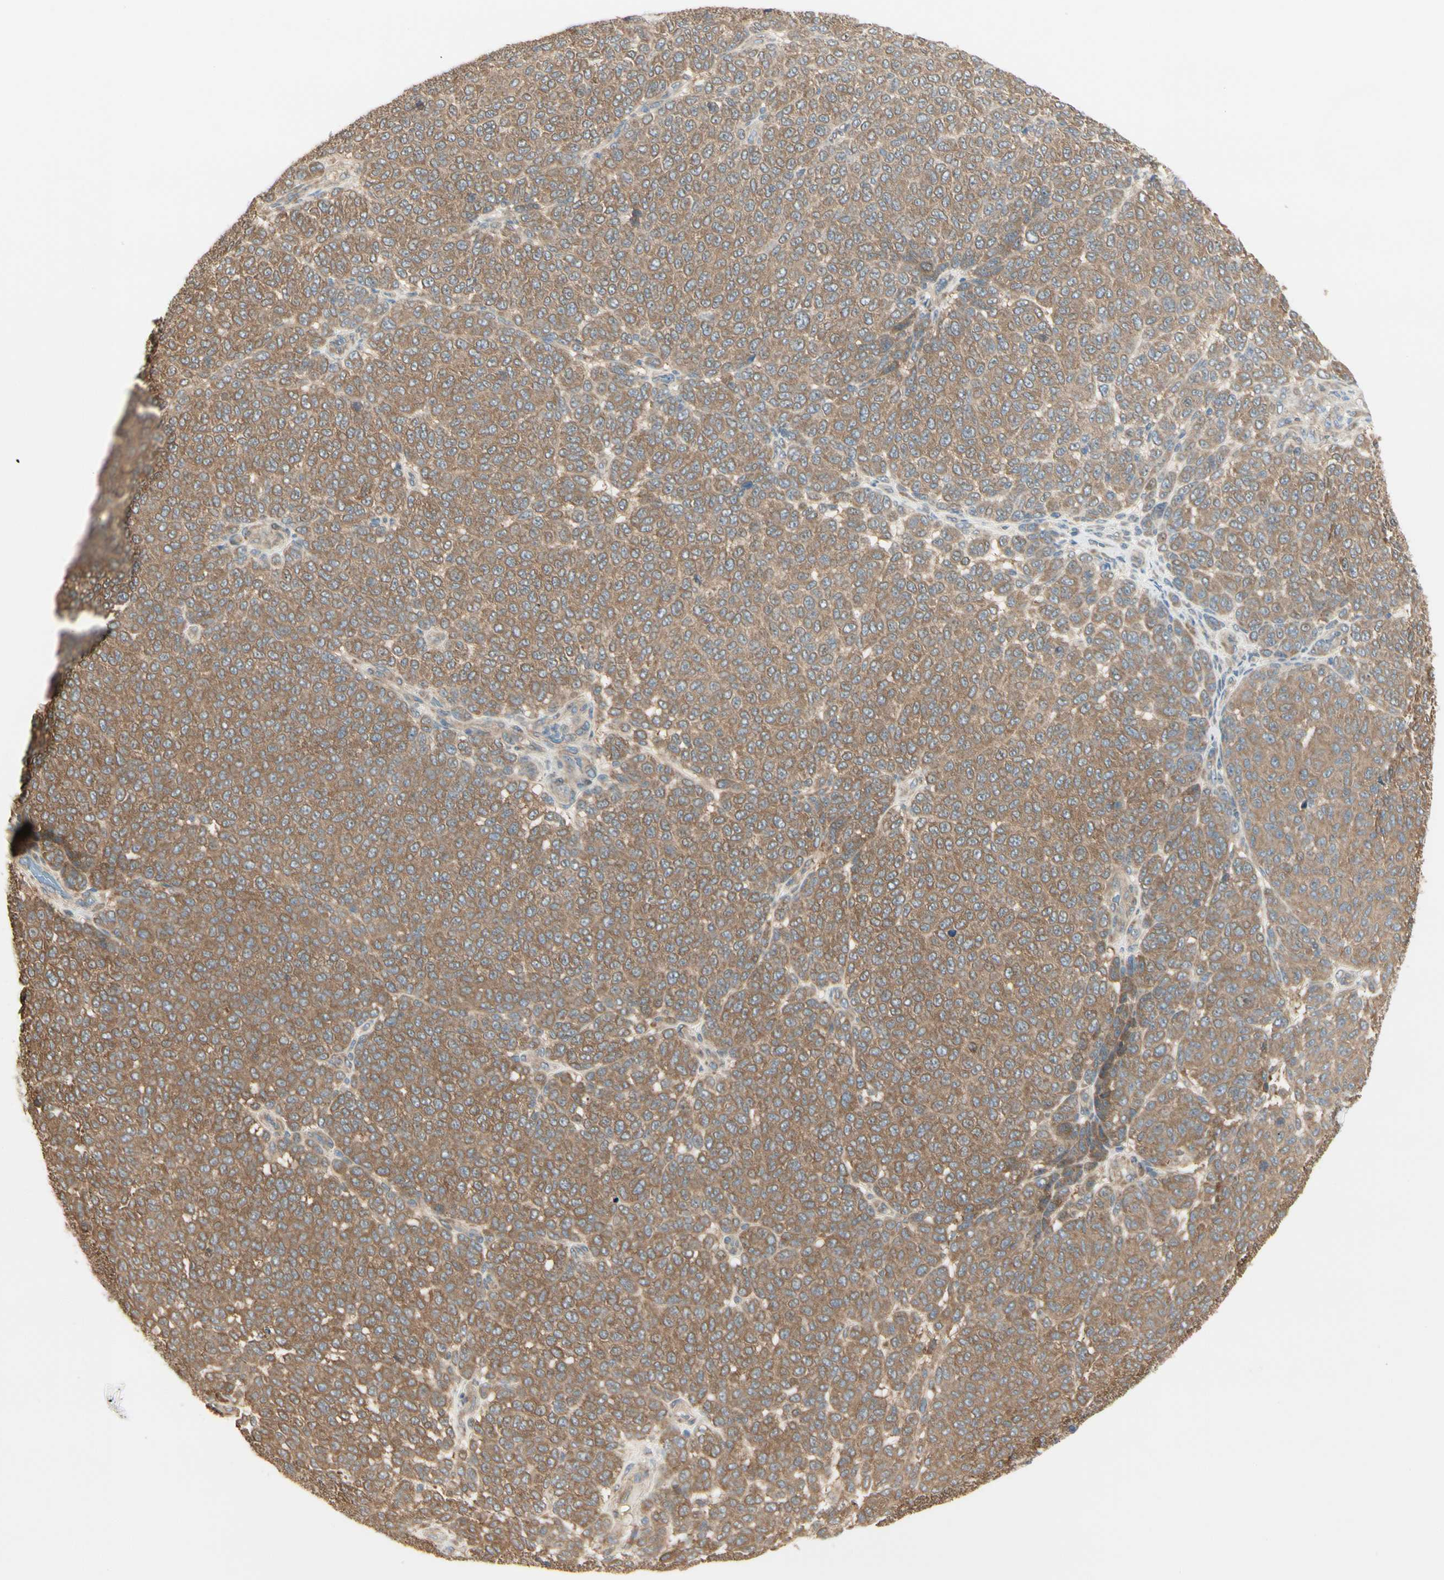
{"staining": {"intensity": "moderate", "quantity": ">75%", "location": "cytoplasmic/membranous"}, "tissue": "melanoma", "cell_type": "Tumor cells", "image_type": "cancer", "snomed": [{"axis": "morphology", "description": "Malignant melanoma, NOS"}, {"axis": "topography", "description": "Skin"}], "caption": "Malignant melanoma stained with immunohistochemistry shows moderate cytoplasmic/membranous staining in approximately >75% of tumor cells. (IHC, brightfield microscopy, high magnification).", "gene": "IRAG1", "patient": {"sex": "male", "age": 59}}